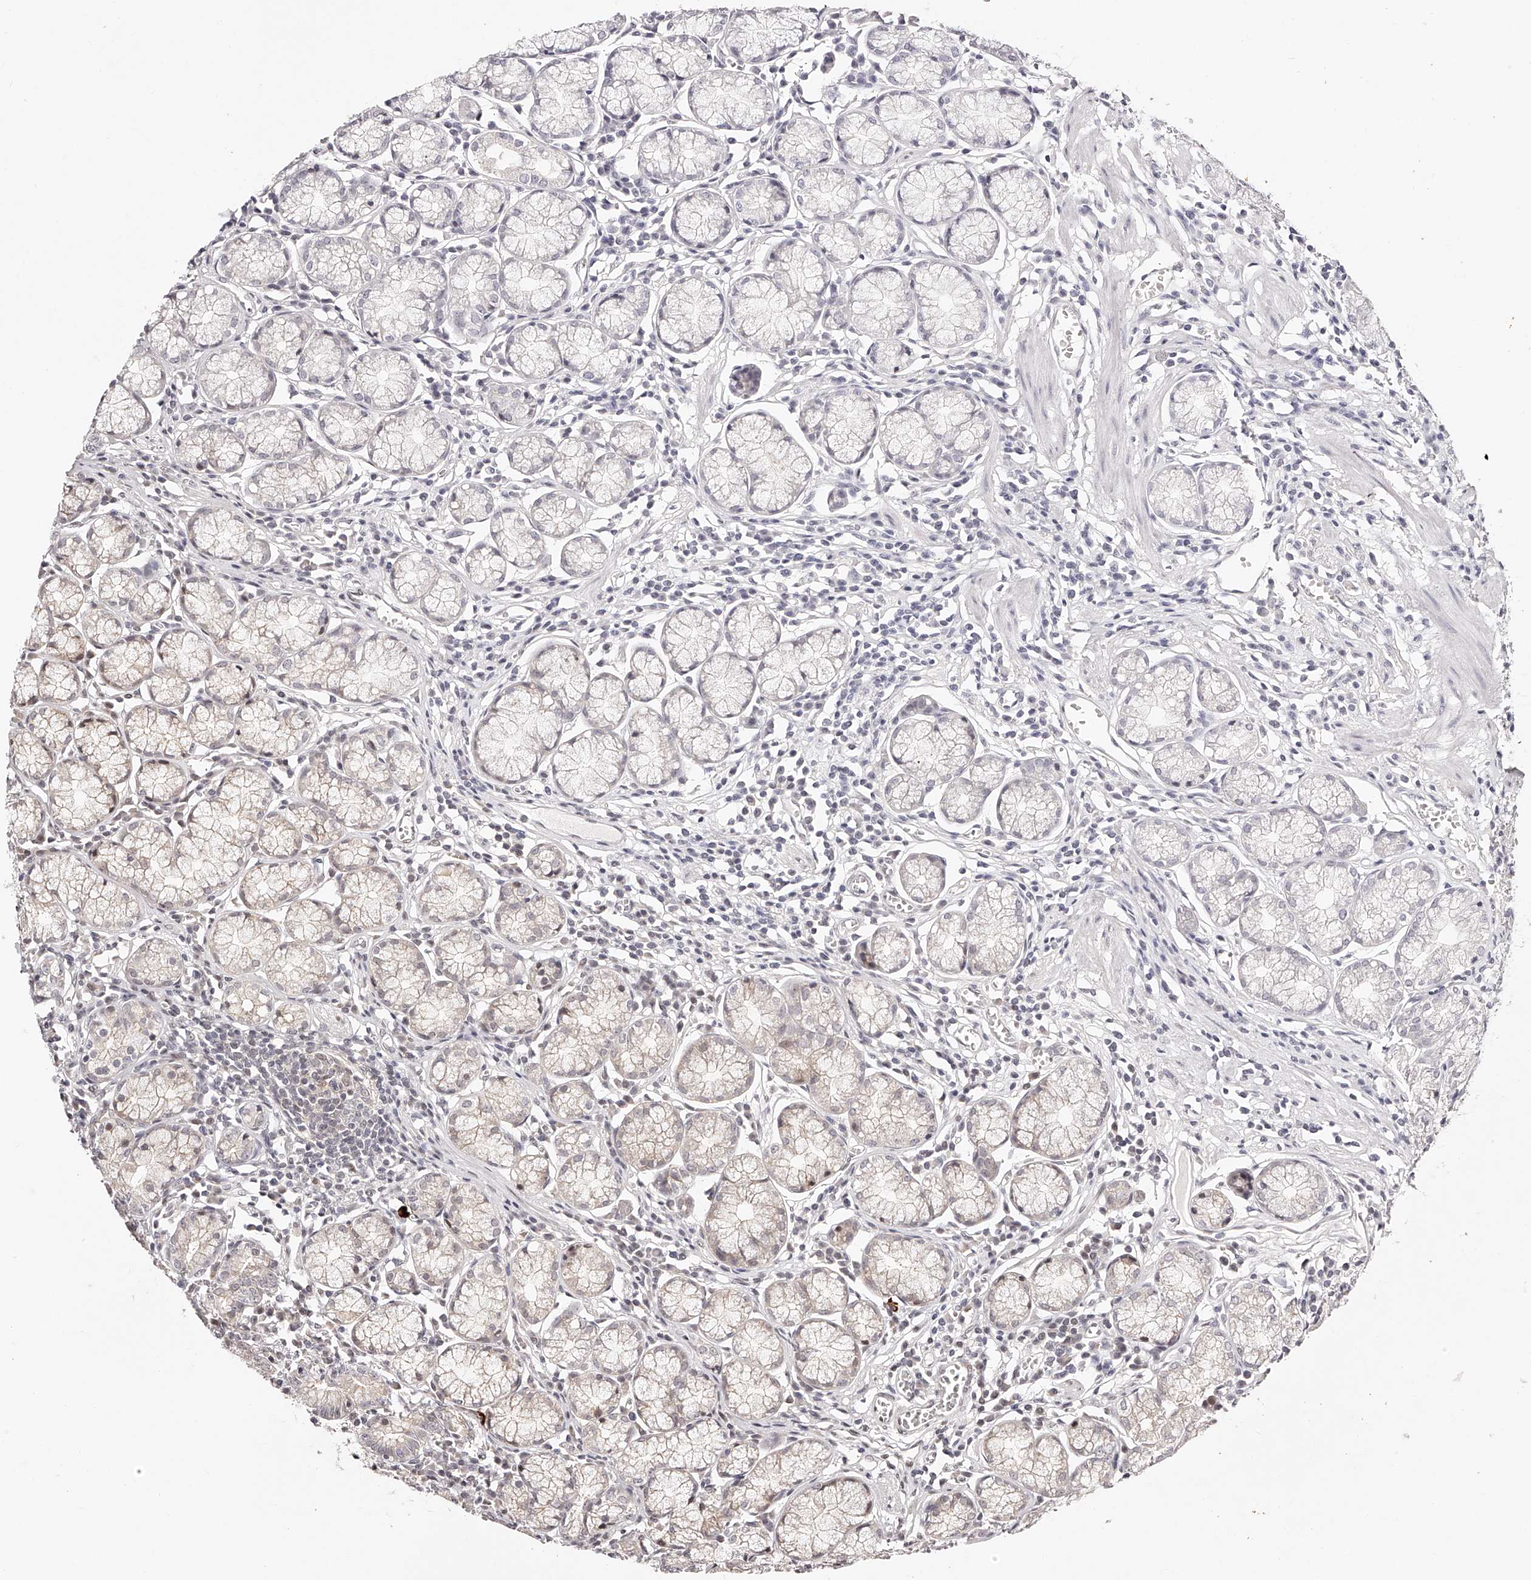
{"staining": {"intensity": "weak", "quantity": "<25%", "location": "cytoplasmic/membranous"}, "tissue": "stomach", "cell_type": "Glandular cells", "image_type": "normal", "snomed": [{"axis": "morphology", "description": "Normal tissue, NOS"}, {"axis": "topography", "description": "Stomach"}], "caption": "This photomicrograph is of normal stomach stained with IHC to label a protein in brown with the nuclei are counter-stained blue. There is no staining in glandular cells.", "gene": "USF3", "patient": {"sex": "male", "age": 55}}